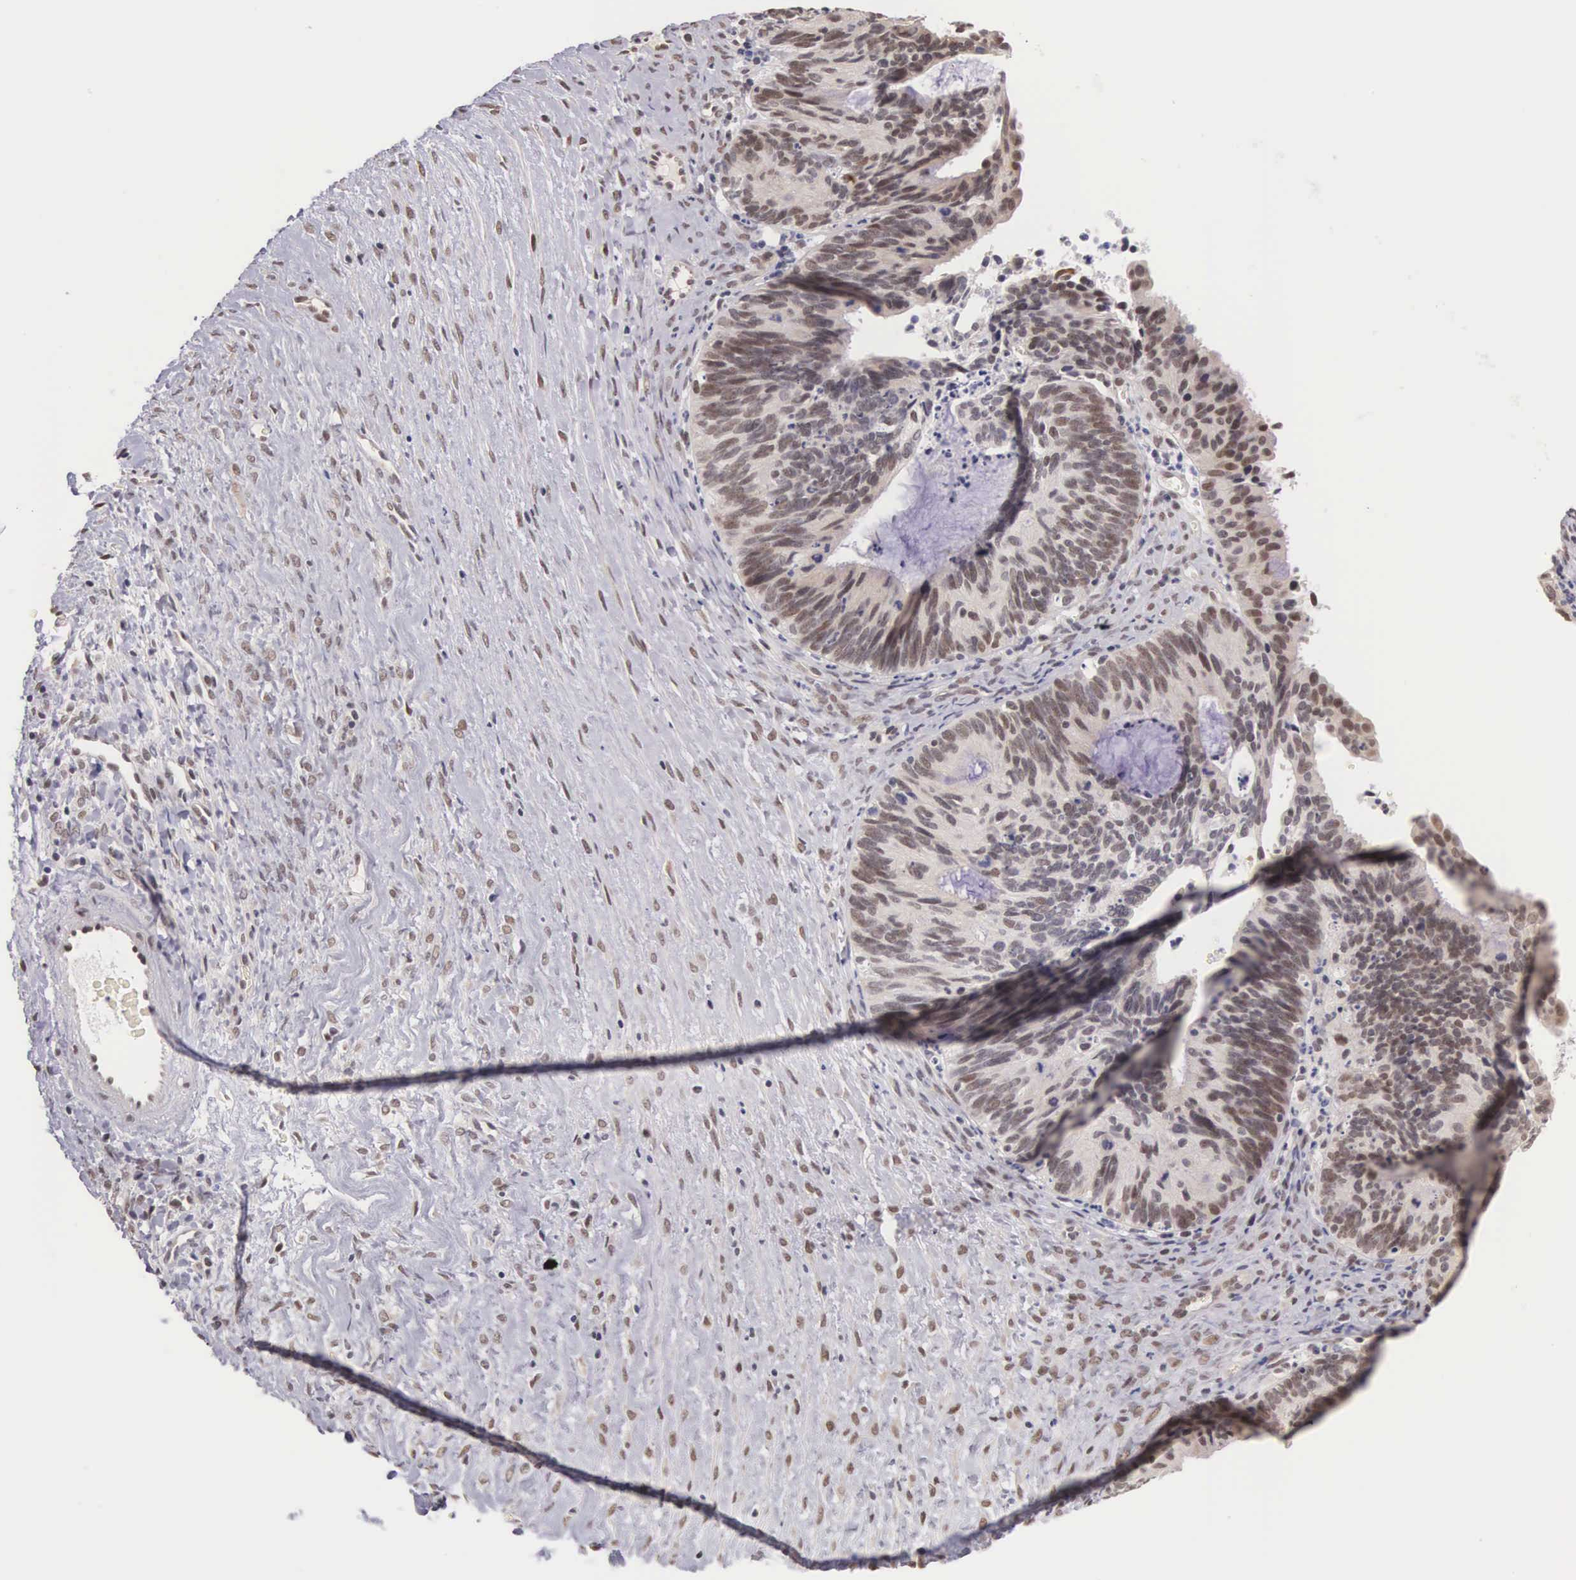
{"staining": {"intensity": "weak", "quantity": "<25%", "location": "cytoplasmic/membranous,nuclear"}, "tissue": "ovarian cancer", "cell_type": "Tumor cells", "image_type": "cancer", "snomed": [{"axis": "morphology", "description": "Carcinoma, endometroid"}, {"axis": "topography", "description": "Ovary"}], "caption": "This is a micrograph of immunohistochemistry (IHC) staining of endometroid carcinoma (ovarian), which shows no staining in tumor cells.", "gene": "HMGXB4", "patient": {"sex": "female", "age": 52}}